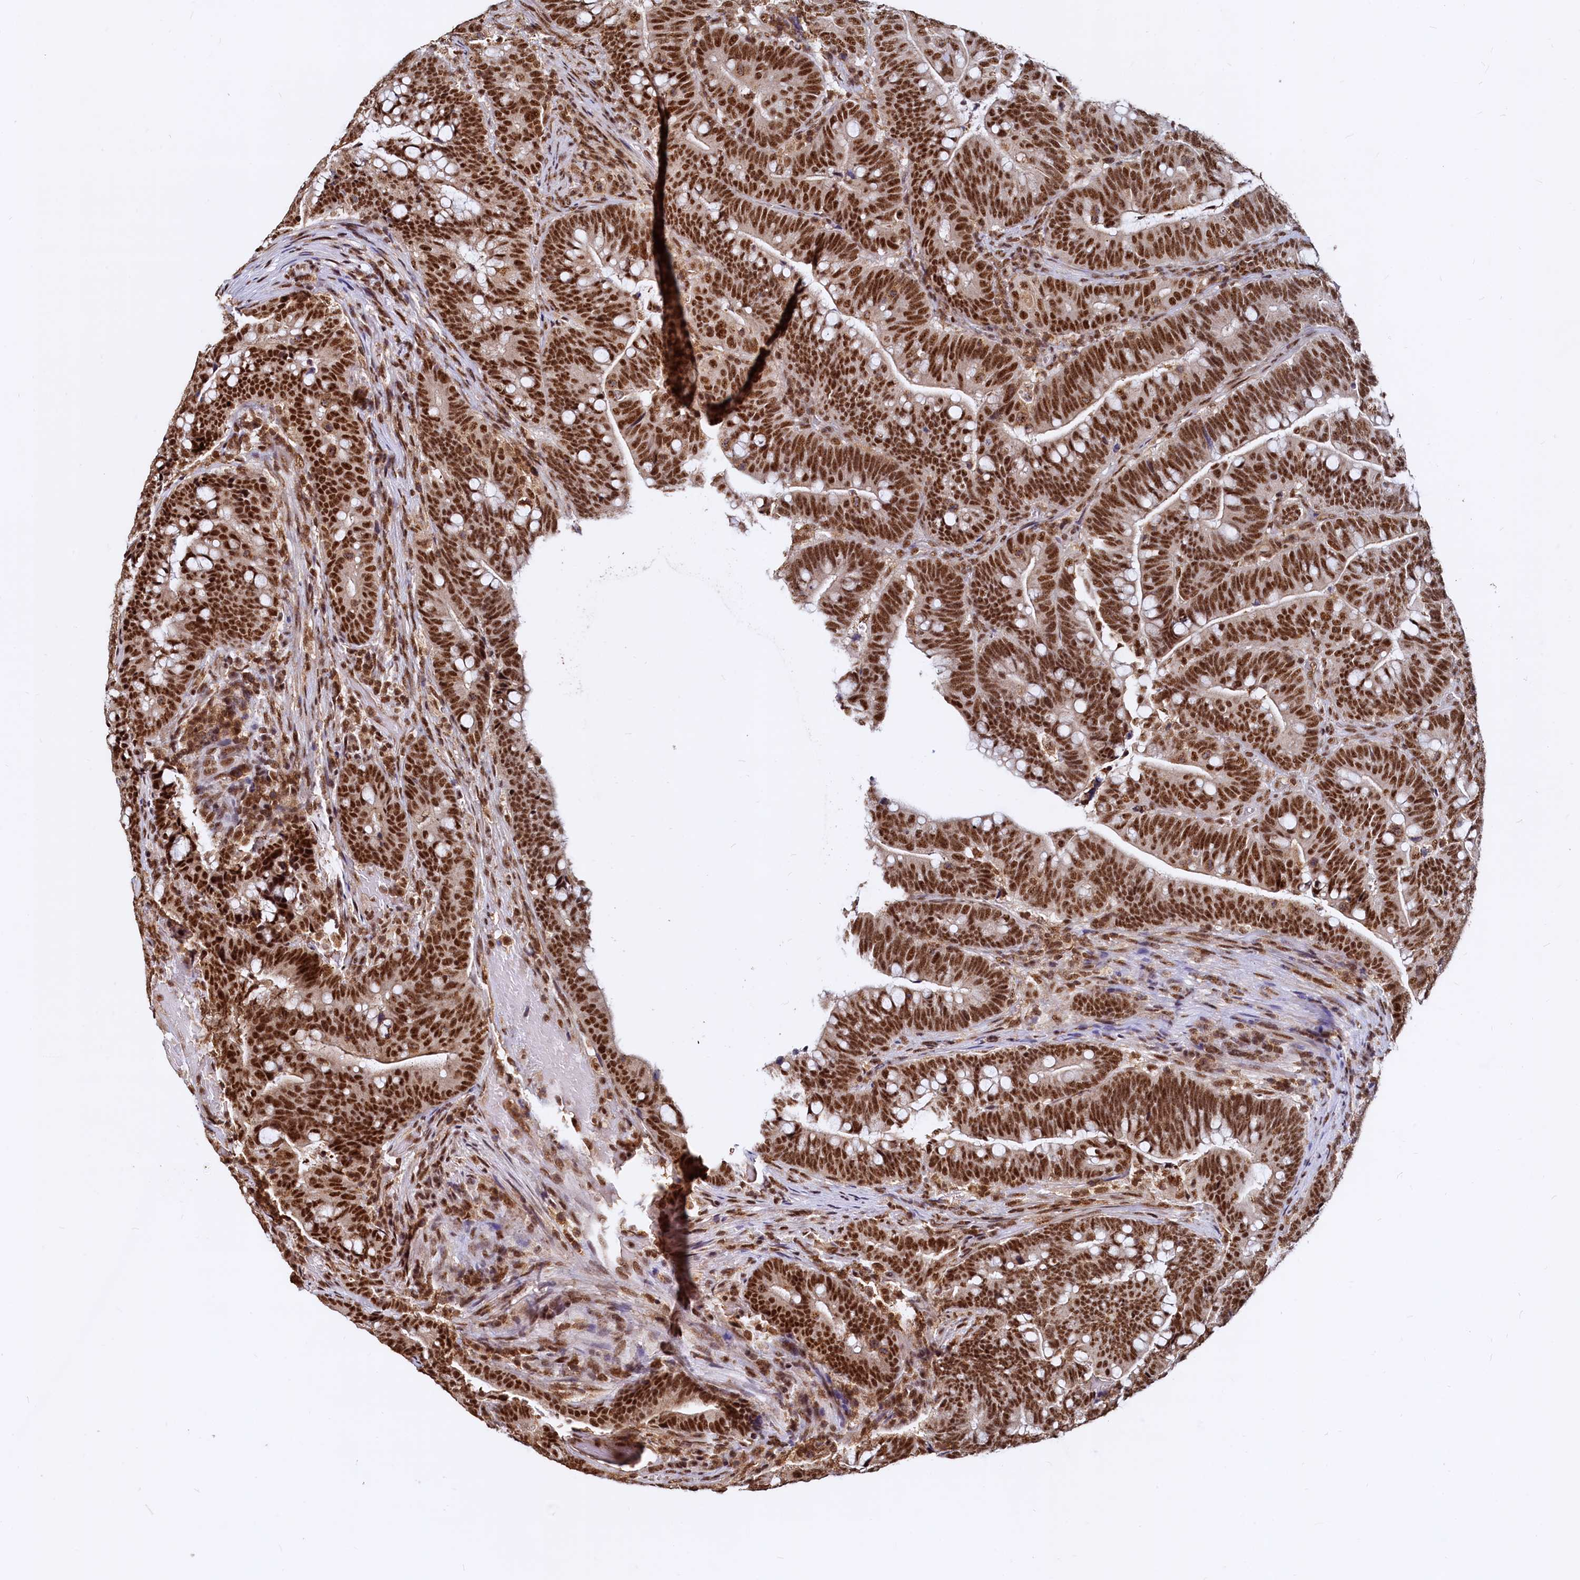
{"staining": {"intensity": "strong", "quantity": ">75%", "location": "nuclear"}, "tissue": "colorectal cancer", "cell_type": "Tumor cells", "image_type": "cancer", "snomed": [{"axis": "morphology", "description": "Normal tissue, NOS"}, {"axis": "morphology", "description": "Adenocarcinoma, NOS"}, {"axis": "topography", "description": "Colon"}], "caption": "A brown stain labels strong nuclear staining of a protein in human adenocarcinoma (colorectal) tumor cells.", "gene": "RSRC2", "patient": {"sex": "female", "age": 66}}